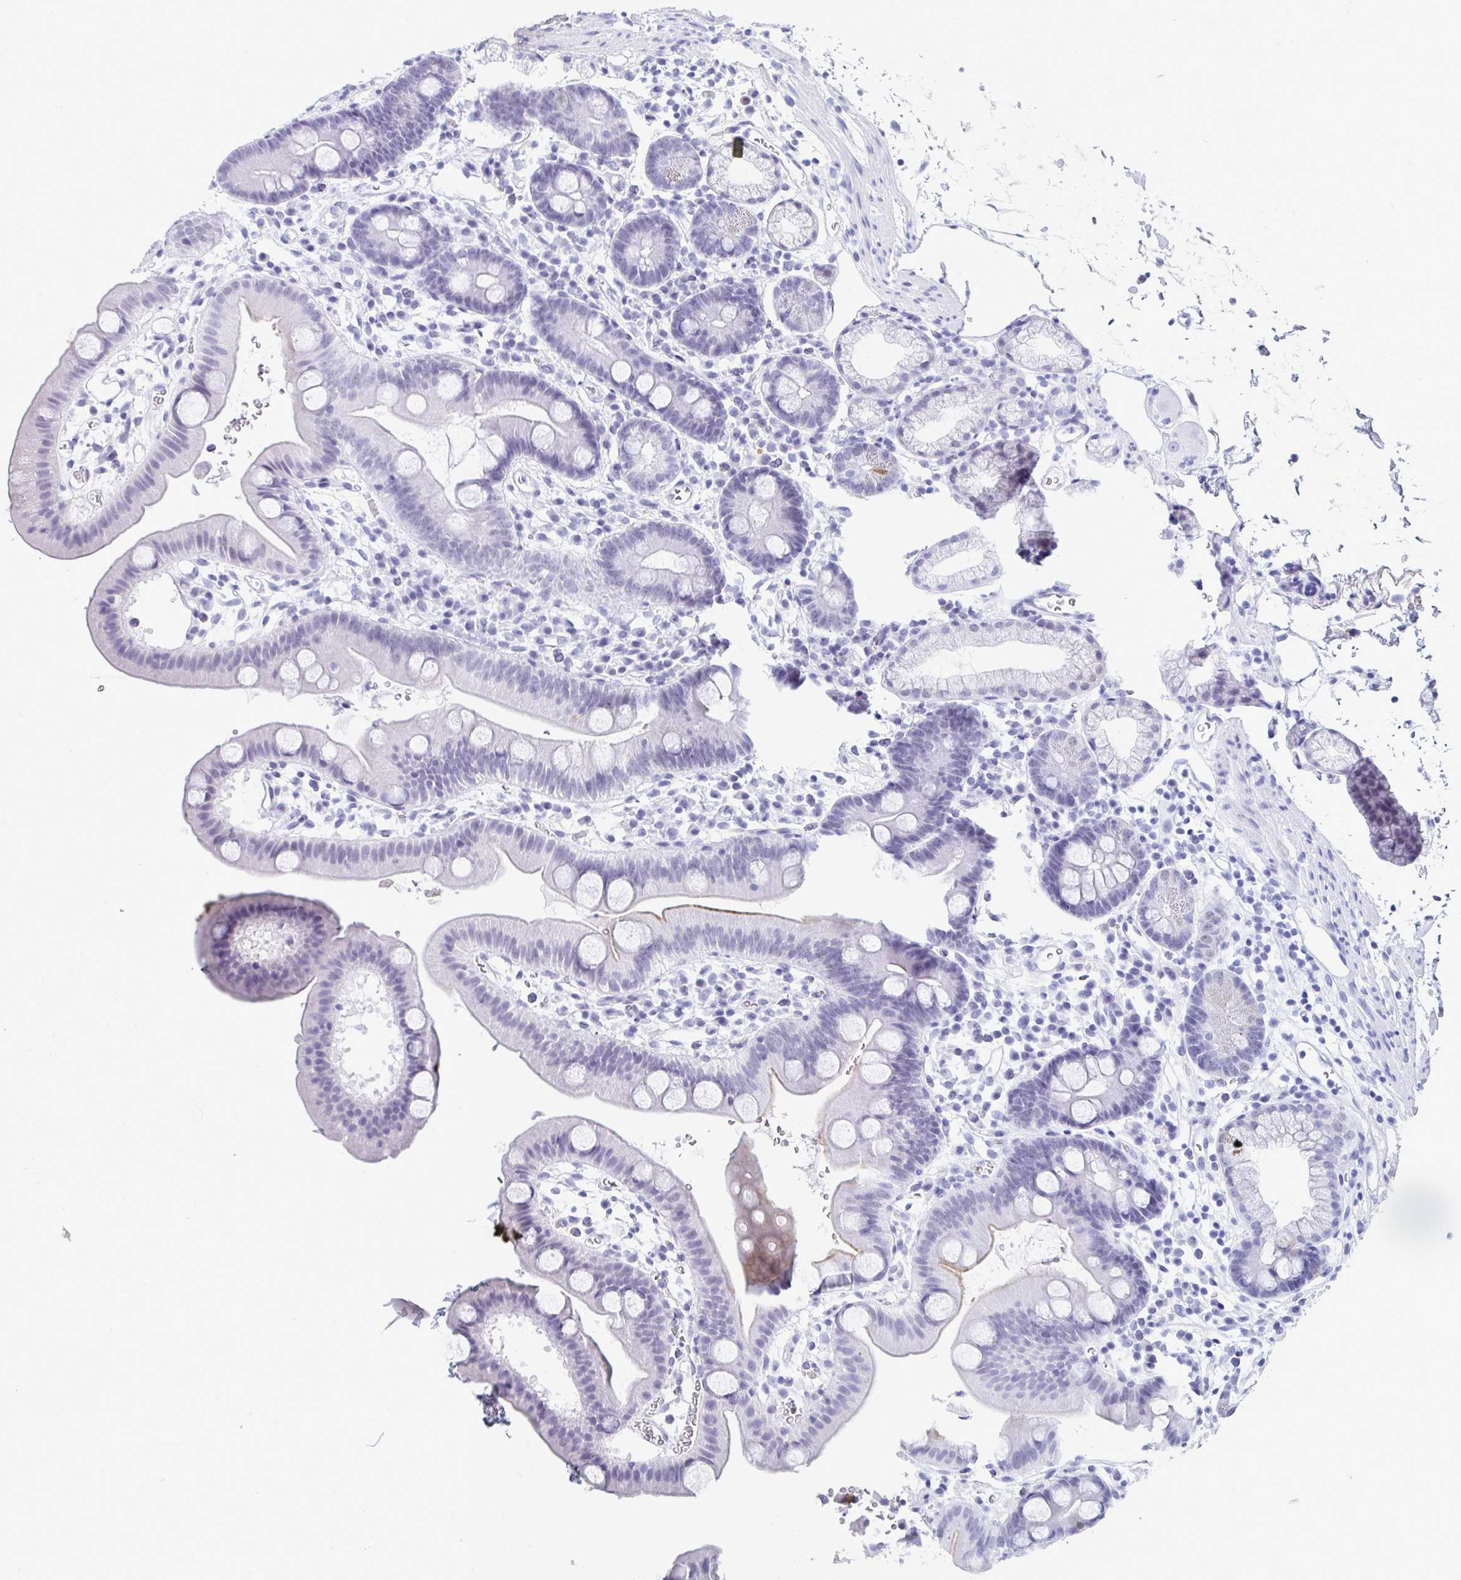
{"staining": {"intensity": "moderate", "quantity": "<25%", "location": "cytoplasmic/membranous"}, "tissue": "duodenum", "cell_type": "Glandular cells", "image_type": "normal", "snomed": [{"axis": "morphology", "description": "Normal tissue, NOS"}, {"axis": "topography", "description": "Duodenum"}], "caption": "Unremarkable duodenum was stained to show a protein in brown. There is low levels of moderate cytoplasmic/membranous positivity in approximately <25% of glandular cells.", "gene": "GKN2", "patient": {"sex": "male", "age": 59}}